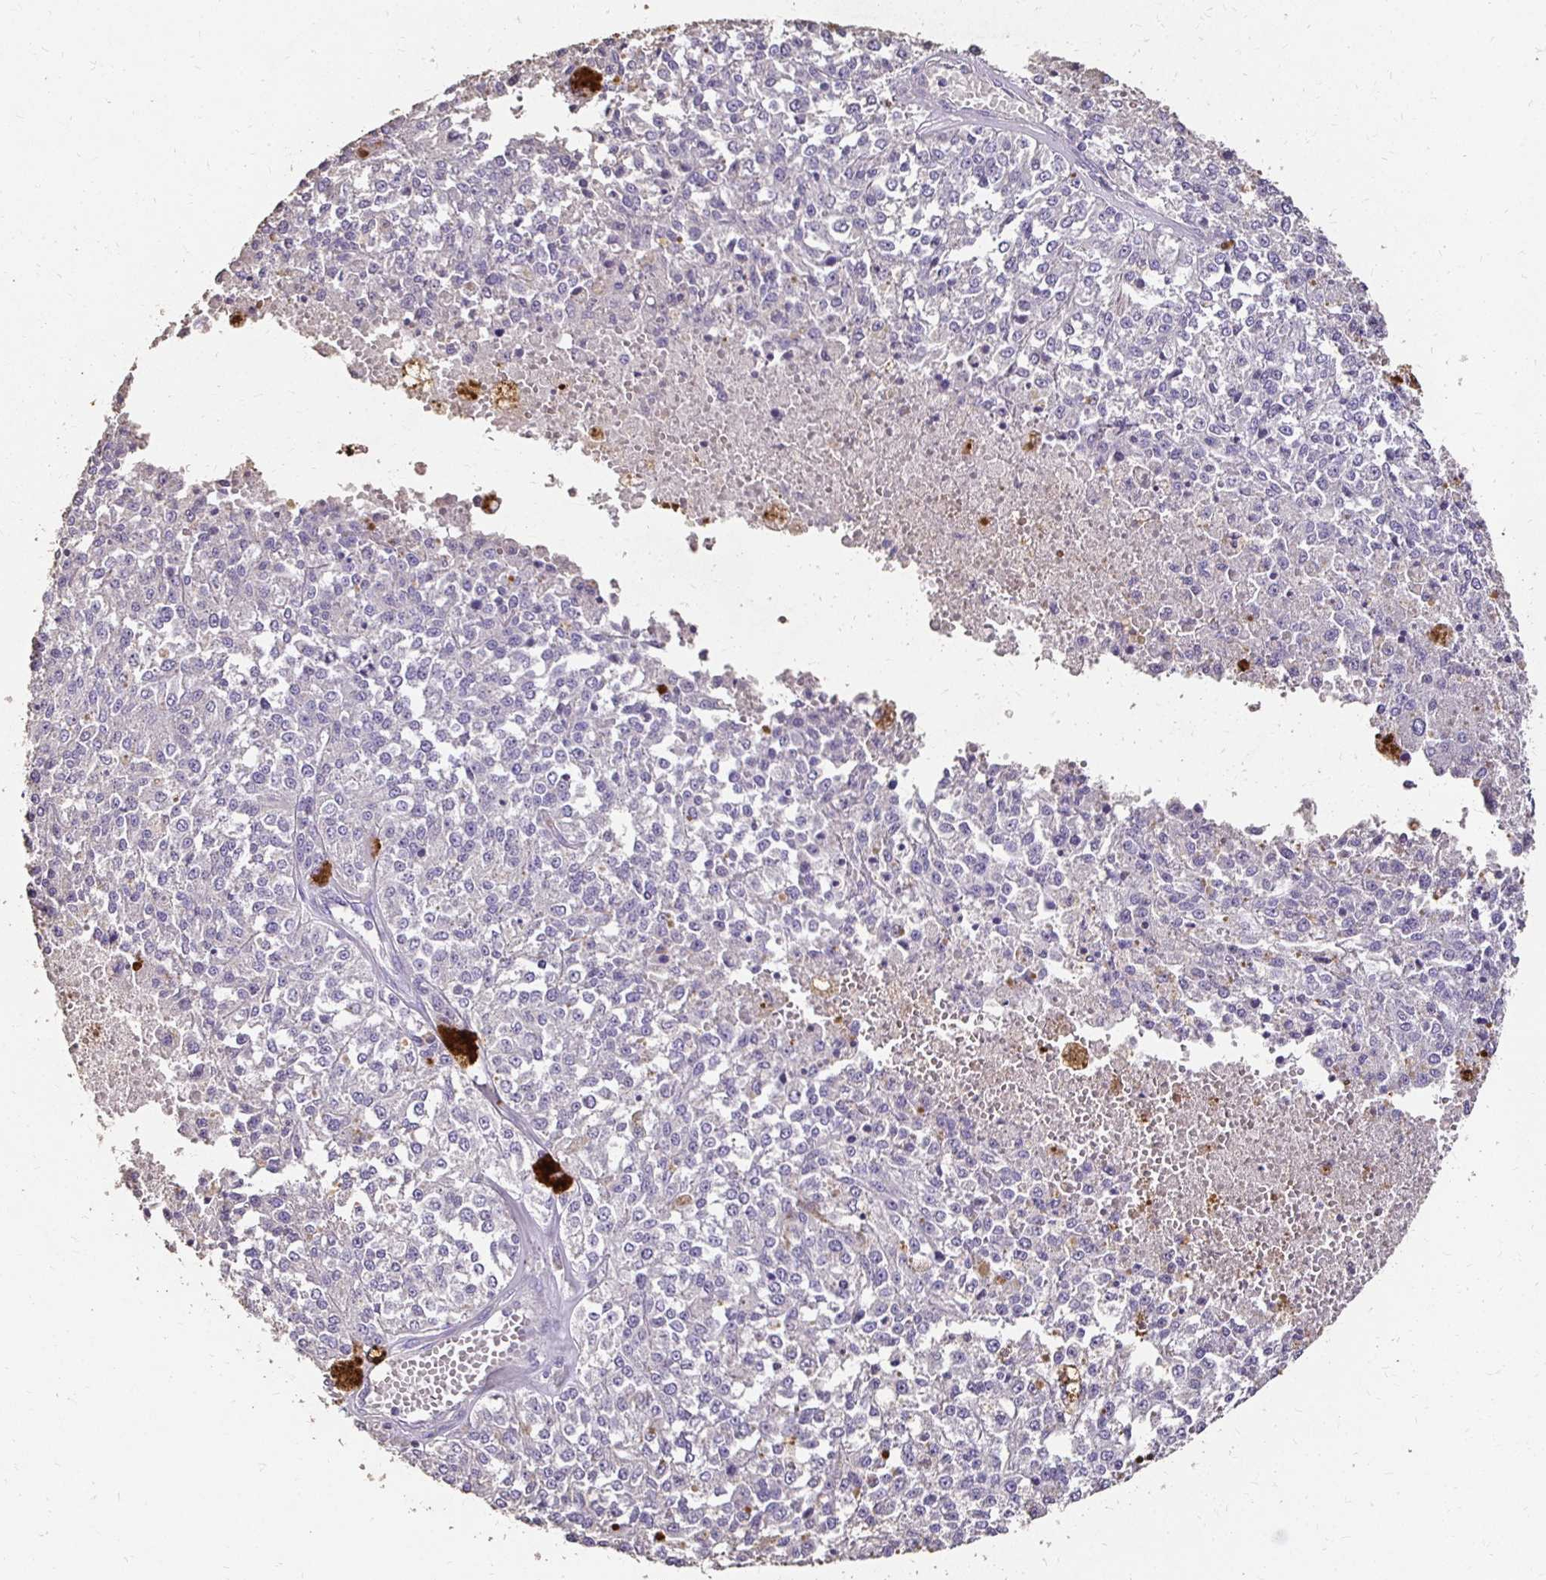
{"staining": {"intensity": "negative", "quantity": "none", "location": "none"}, "tissue": "melanoma", "cell_type": "Tumor cells", "image_type": "cancer", "snomed": [{"axis": "morphology", "description": "Malignant melanoma, Metastatic site"}, {"axis": "topography", "description": "Lymph node"}], "caption": "High power microscopy photomicrograph of an IHC image of malignant melanoma (metastatic site), revealing no significant positivity in tumor cells.", "gene": "UGT1A6", "patient": {"sex": "female", "age": 64}}